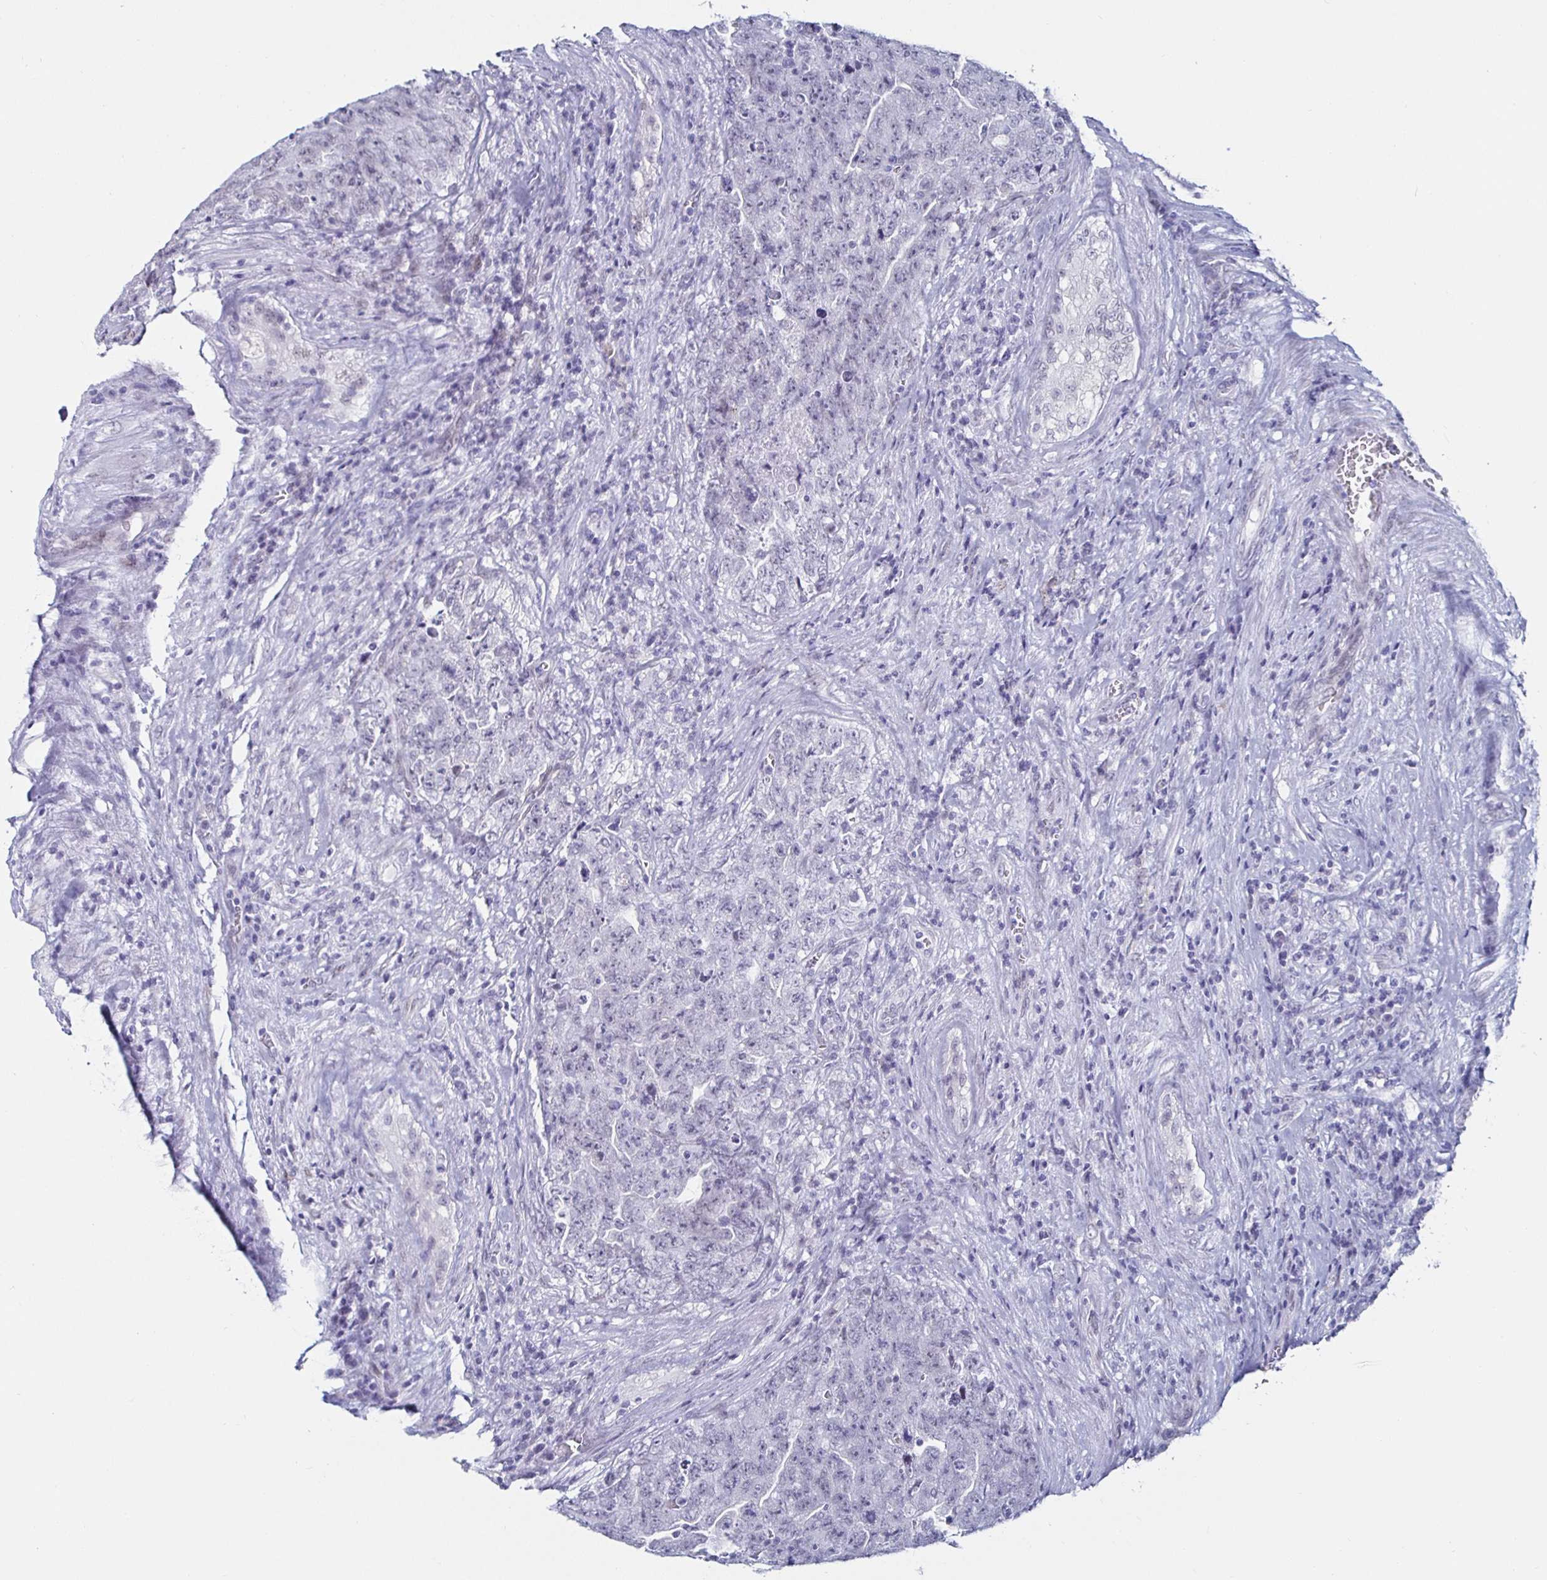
{"staining": {"intensity": "negative", "quantity": "none", "location": "none"}, "tissue": "testis cancer", "cell_type": "Tumor cells", "image_type": "cancer", "snomed": [{"axis": "morphology", "description": "Carcinoma, Embryonal, NOS"}, {"axis": "topography", "description": "Testis"}], "caption": "Immunohistochemistry histopathology image of human embryonal carcinoma (testis) stained for a protein (brown), which reveals no staining in tumor cells. Brightfield microscopy of immunohistochemistry (IHC) stained with DAB (brown) and hematoxylin (blue), captured at high magnification.", "gene": "KRT4", "patient": {"sex": "male", "age": 28}}